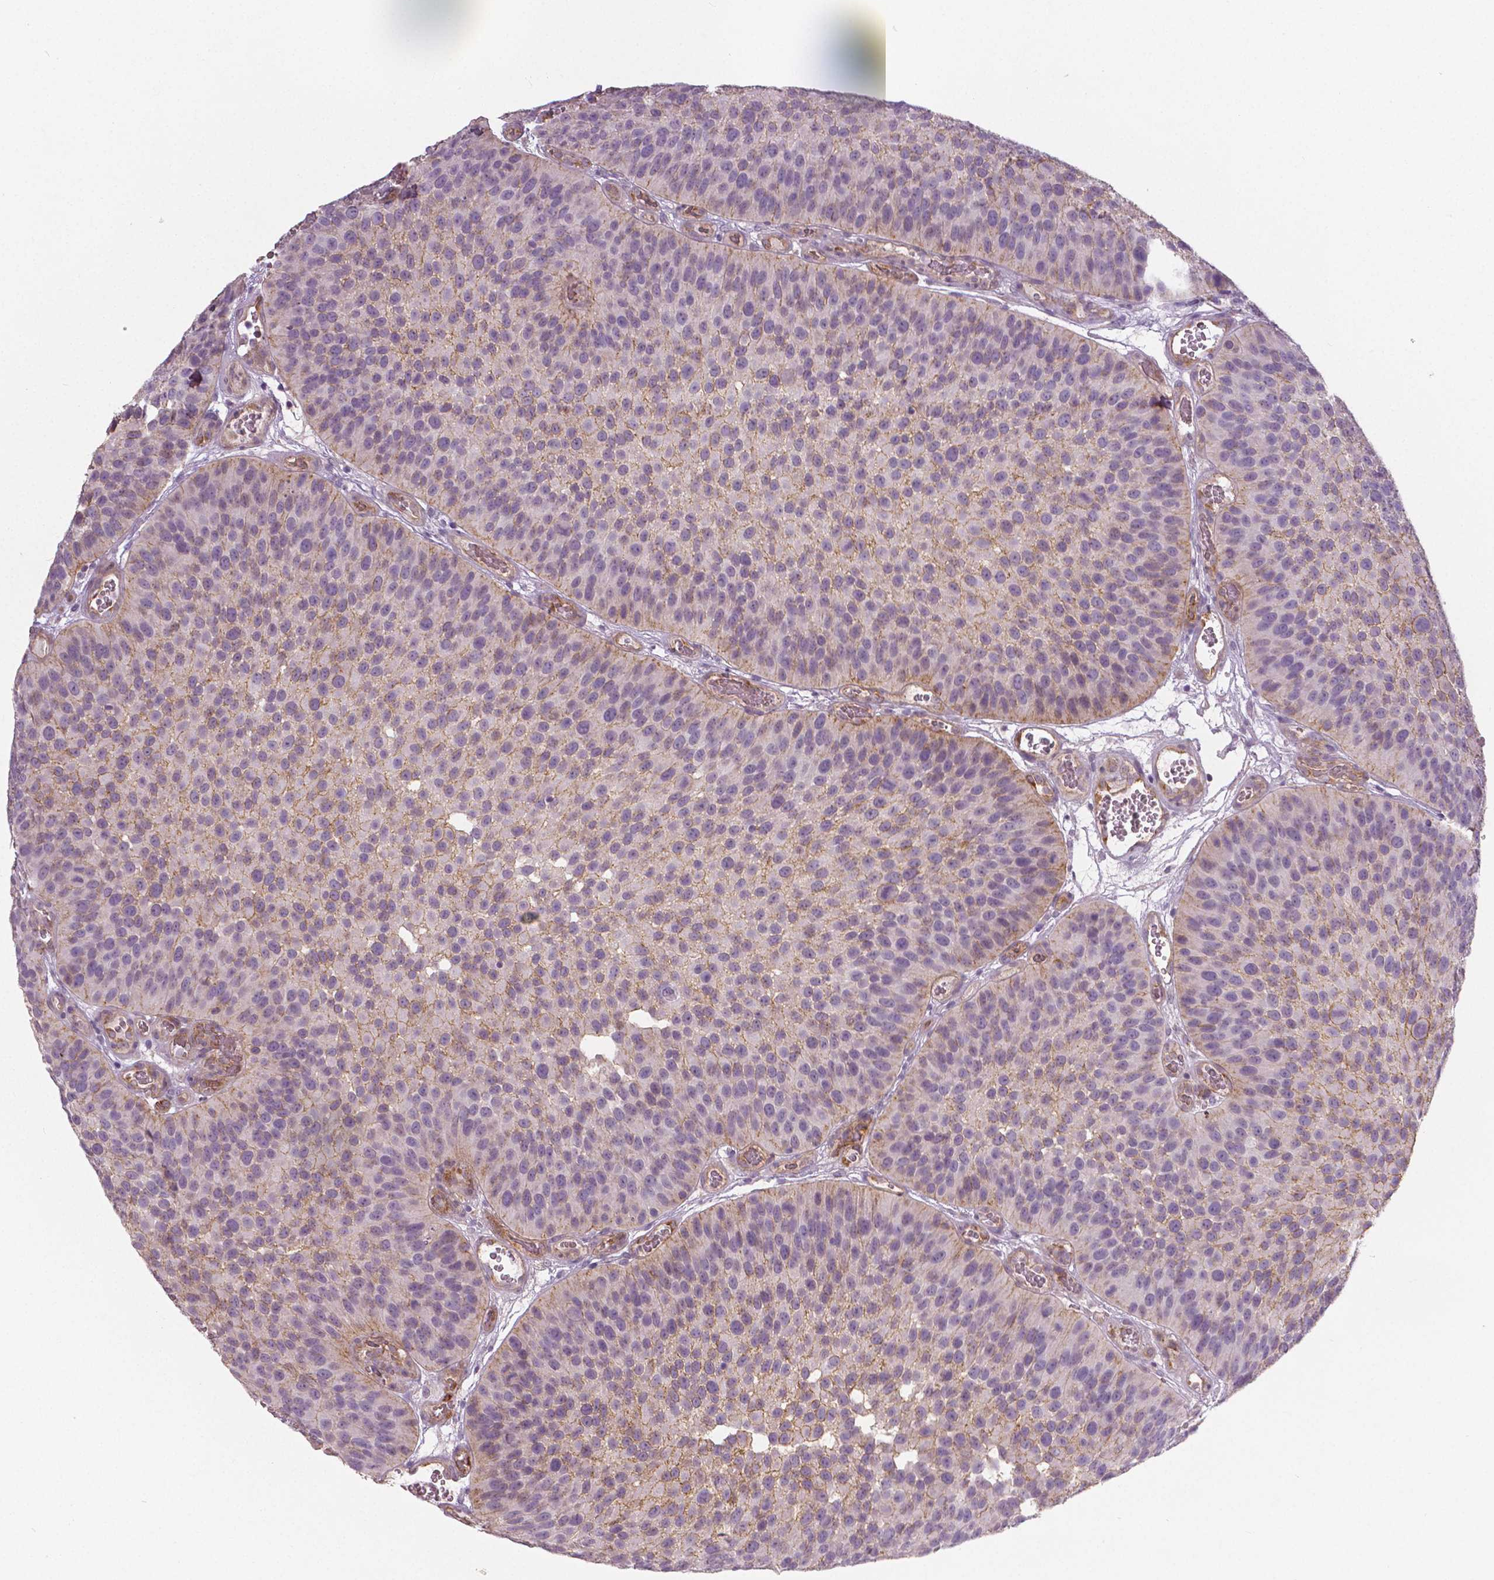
{"staining": {"intensity": "moderate", "quantity": "<25%", "location": "cytoplasmic/membranous"}, "tissue": "urothelial cancer", "cell_type": "Tumor cells", "image_type": "cancer", "snomed": [{"axis": "morphology", "description": "Urothelial carcinoma, Low grade"}, {"axis": "topography", "description": "Urinary bladder"}], "caption": "Tumor cells exhibit low levels of moderate cytoplasmic/membranous positivity in approximately <25% of cells in human urothelial cancer. (Stains: DAB (3,3'-diaminobenzidine) in brown, nuclei in blue, Microscopy: brightfield microscopy at high magnification).", "gene": "FLT1", "patient": {"sex": "male", "age": 76}}